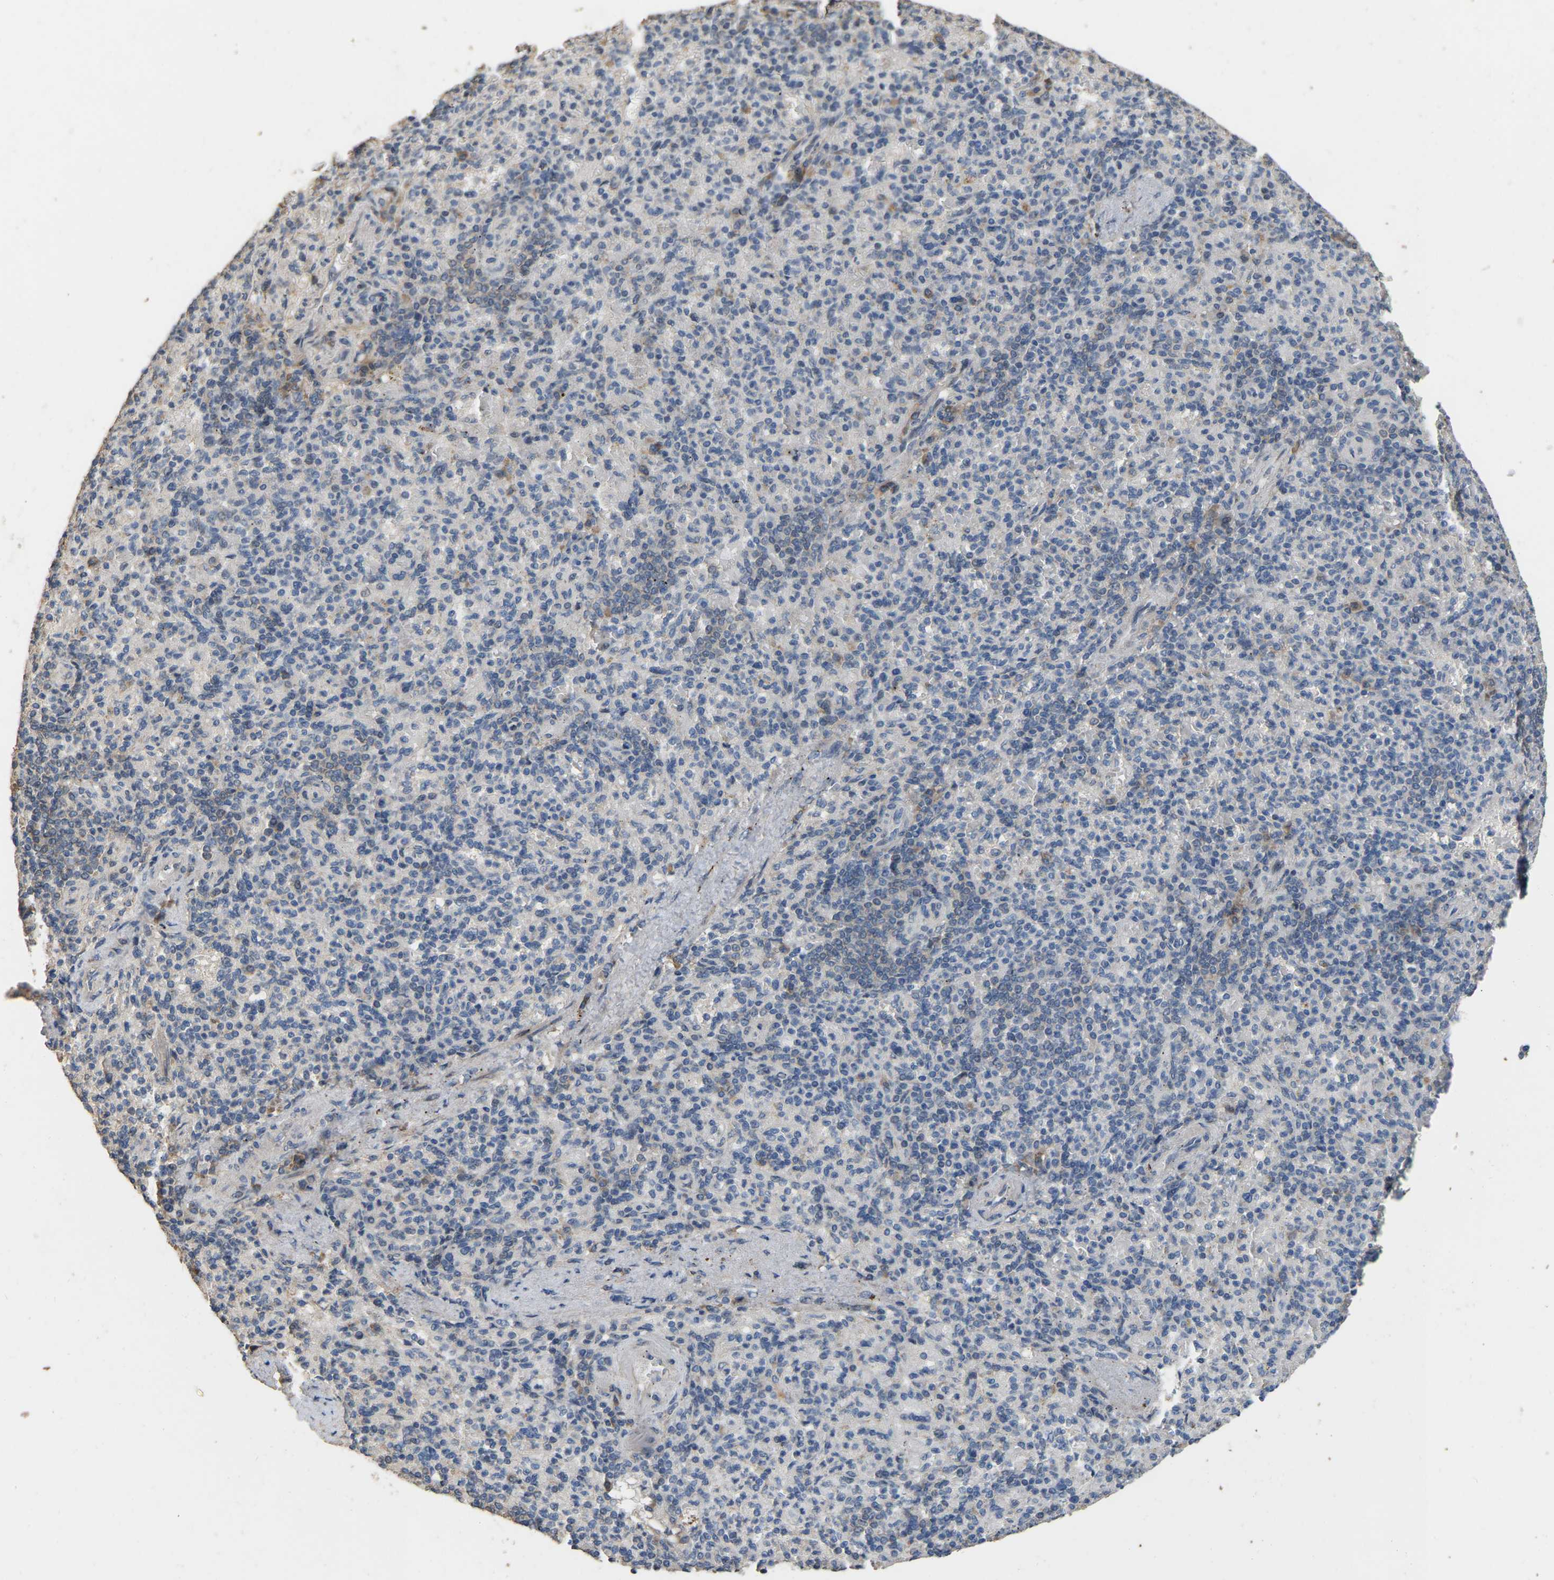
{"staining": {"intensity": "moderate", "quantity": "<25%", "location": "cytoplasmic/membranous"}, "tissue": "spleen", "cell_type": "Cells in red pulp", "image_type": "normal", "snomed": [{"axis": "morphology", "description": "Normal tissue, NOS"}, {"axis": "topography", "description": "Spleen"}], "caption": "Immunohistochemistry (IHC) staining of unremarkable spleen, which exhibits low levels of moderate cytoplasmic/membranous expression in approximately <25% of cells in red pulp indicating moderate cytoplasmic/membranous protein positivity. The staining was performed using DAB (brown) for protein detection and nuclei were counterstained in hematoxylin (blue).", "gene": "NCS1", "patient": {"sex": "female", "age": 74}}